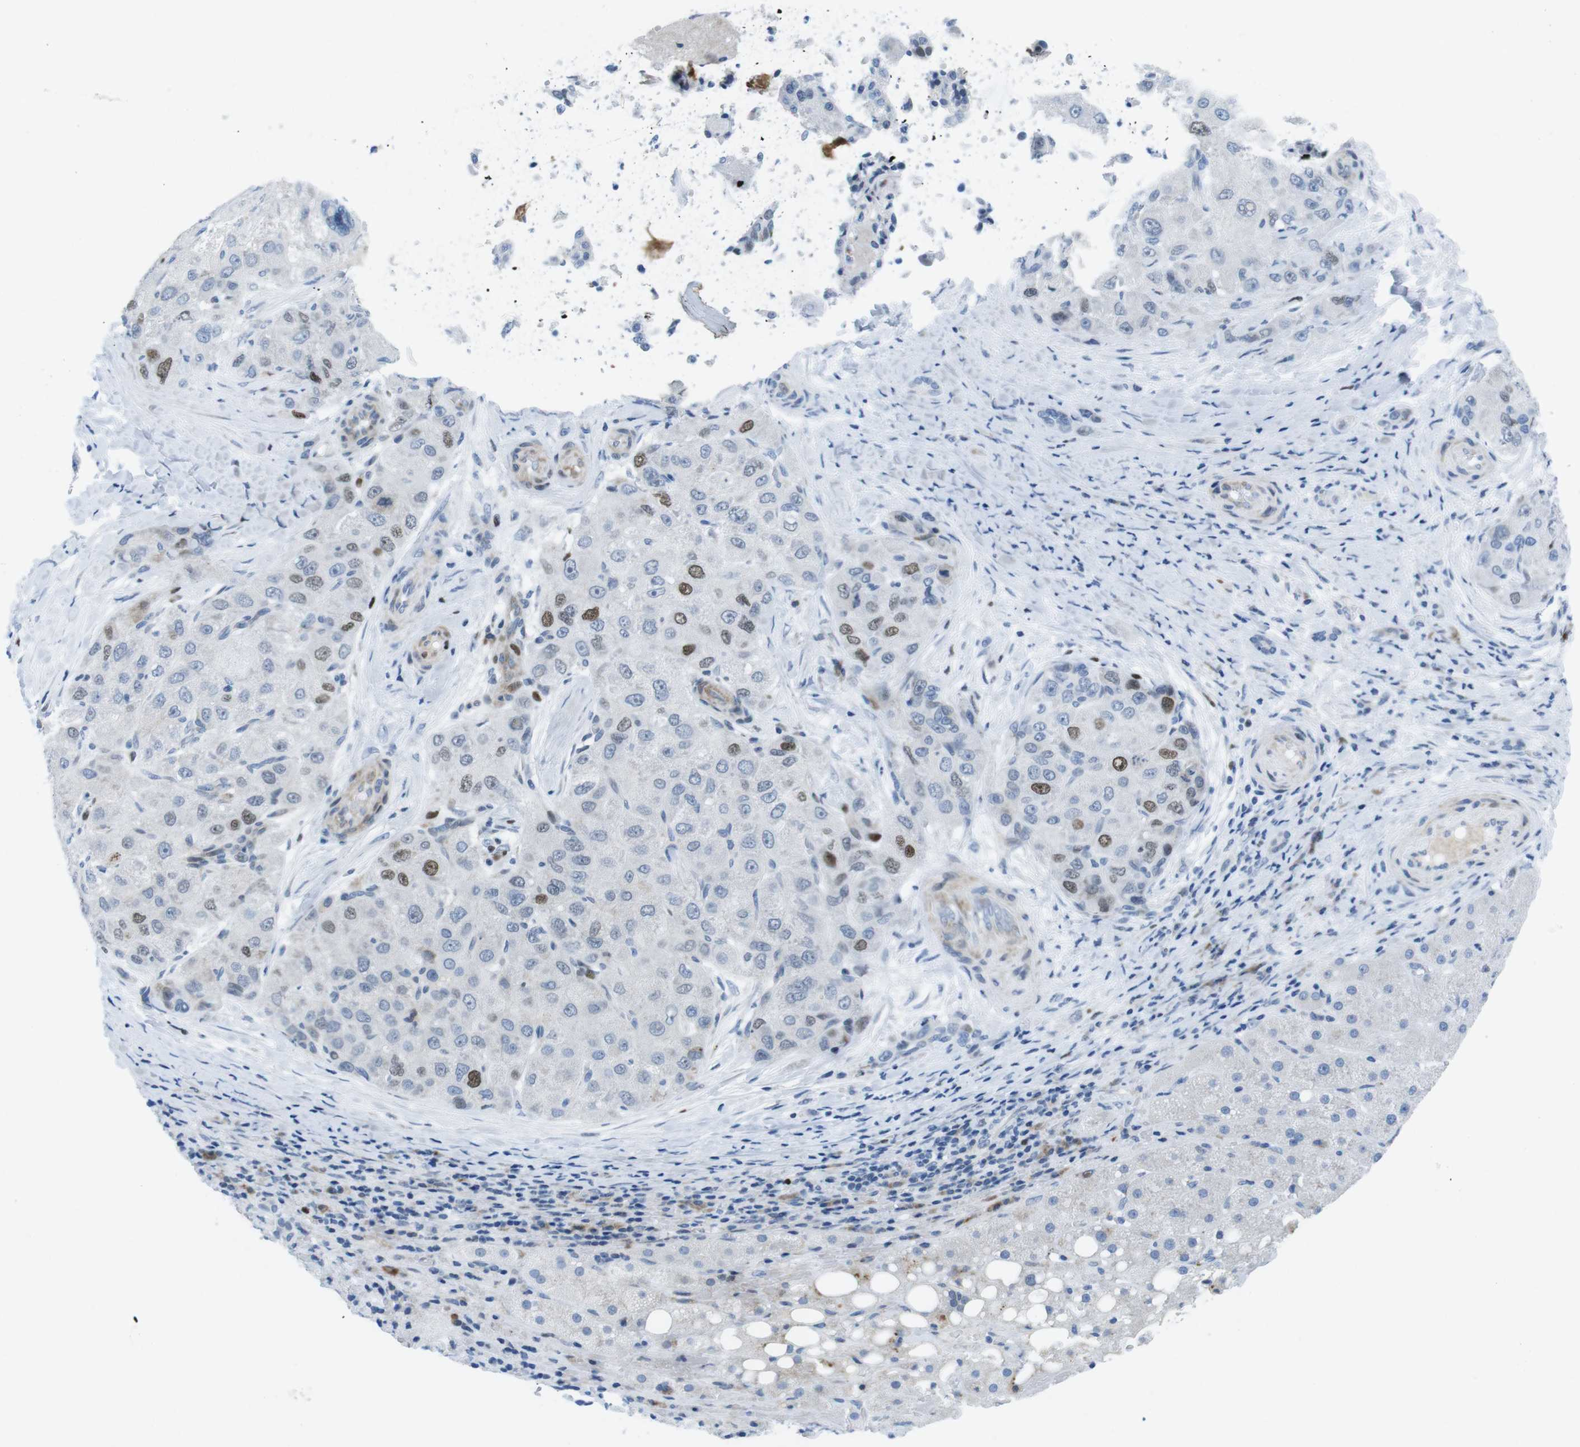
{"staining": {"intensity": "moderate", "quantity": "<25%", "location": "nuclear"}, "tissue": "liver cancer", "cell_type": "Tumor cells", "image_type": "cancer", "snomed": [{"axis": "morphology", "description": "Carcinoma, Hepatocellular, NOS"}, {"axis": "topography", "description": "Liver"}], "caption": "Liver cancer (hepatocellular carcinoma) was stained to show a protein in brown. There is low levels of moderate nuclear positivity in about <25% of tumor cells. The protein of interest is stained brown, and the nuclei are stained in blue (DAB (3,3'-diaminobenzidine) IHC with brightfield microscopy, high magnification).", "gene": "CHAF1A", "patient": {"sex": "male", "age": 80}}